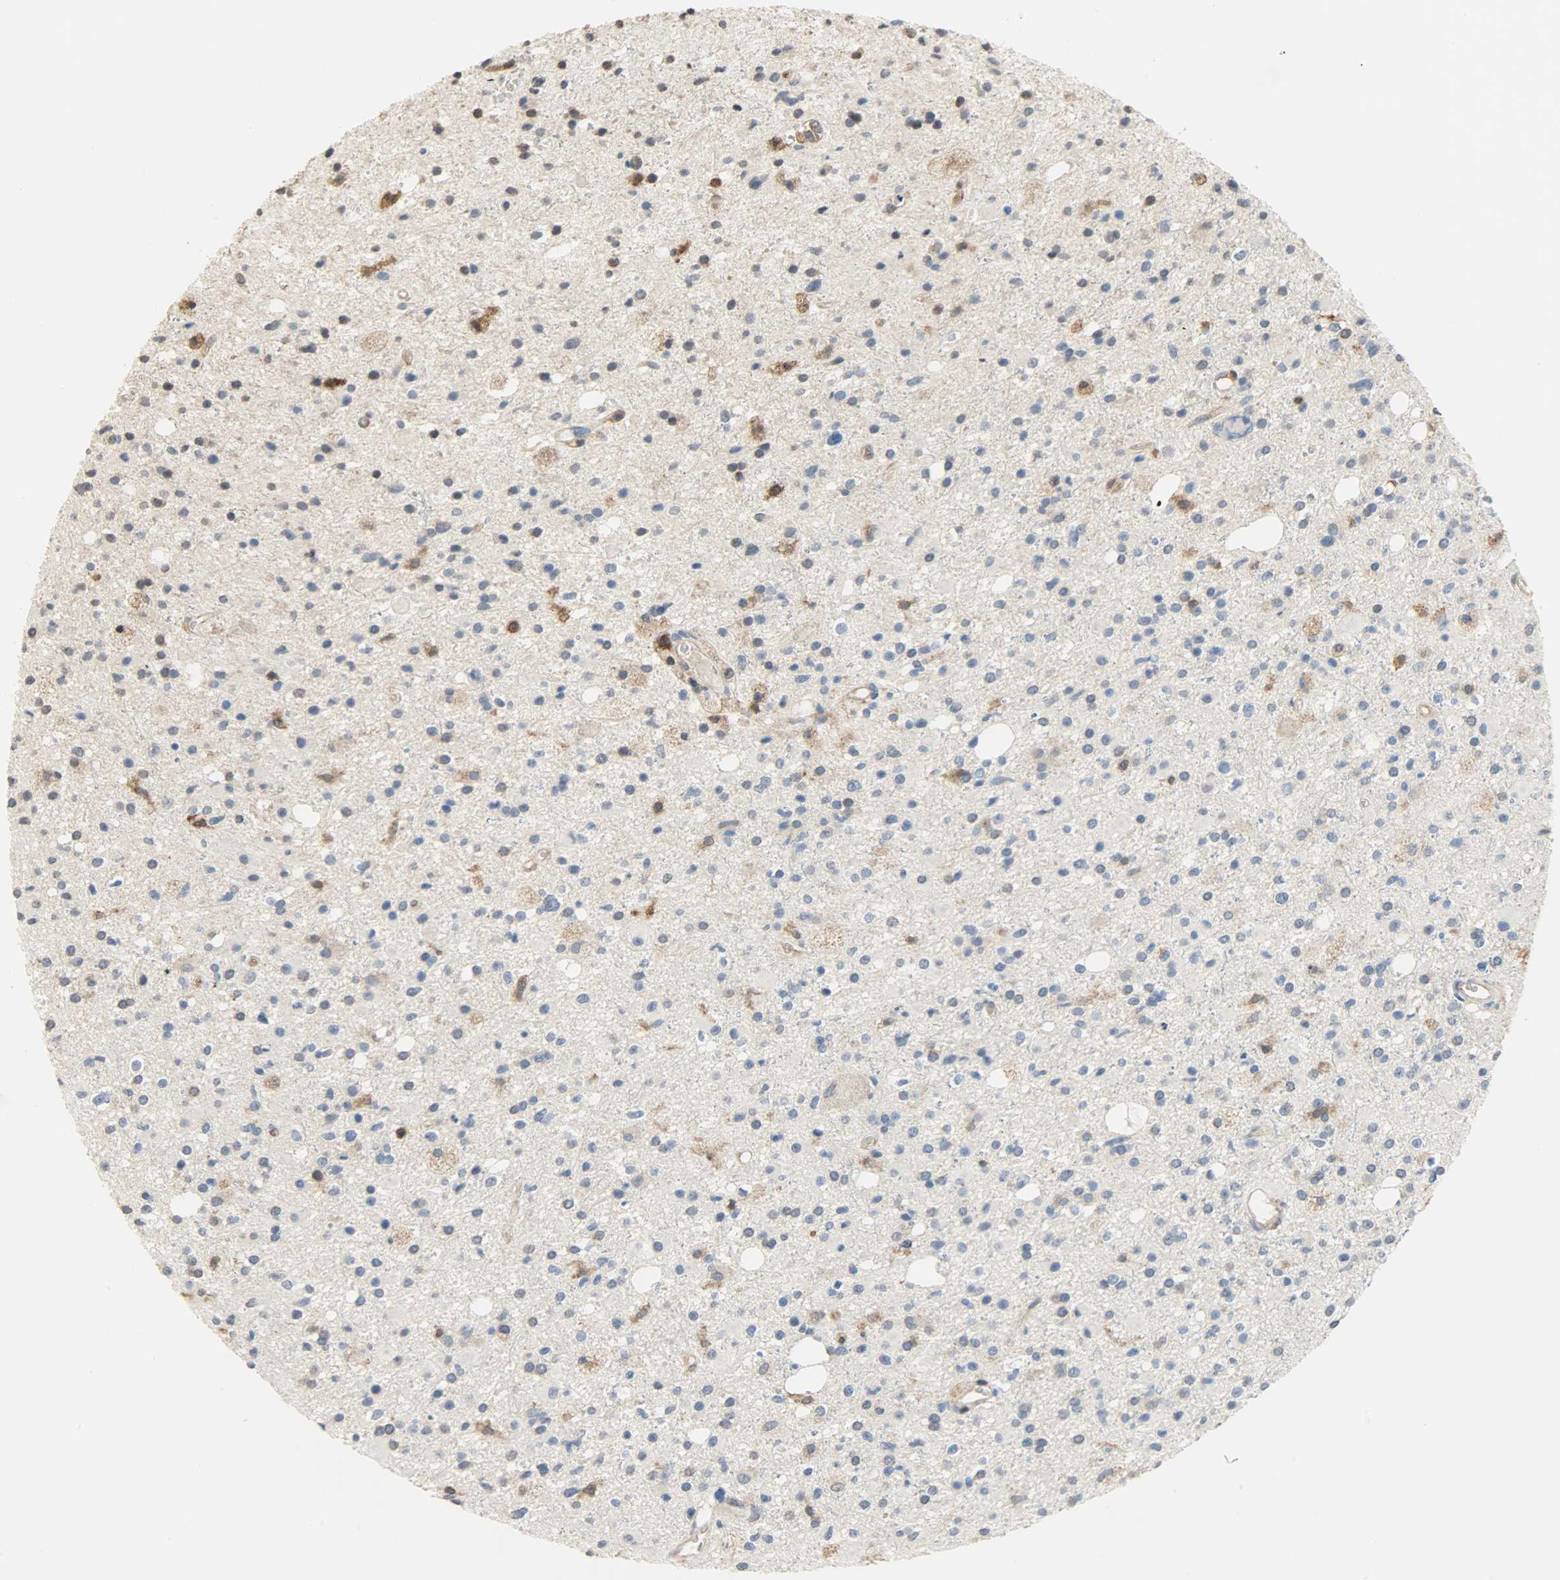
{"staining": {"intensity": "moderate", "quantity": "25%-75%", "location": "cytoplasmic/membranous"}, "tissue": "glioma", "cell_type": "Tumor cells", "image_type": "cancer", "snomed": [{"axis": "morphology", "description": "Glioma, malignant, High grade"}, {"axis": "topography", "description": "Brain"}], "caption": "Immunohistochemical staining of human glioma exhibits medium levels of moderate cytoplasmic/membranous staining in approximately 25%-75% of tumor cells.", "gene": "TRIM21", "patient": {"sex": "male", "age": 33}}